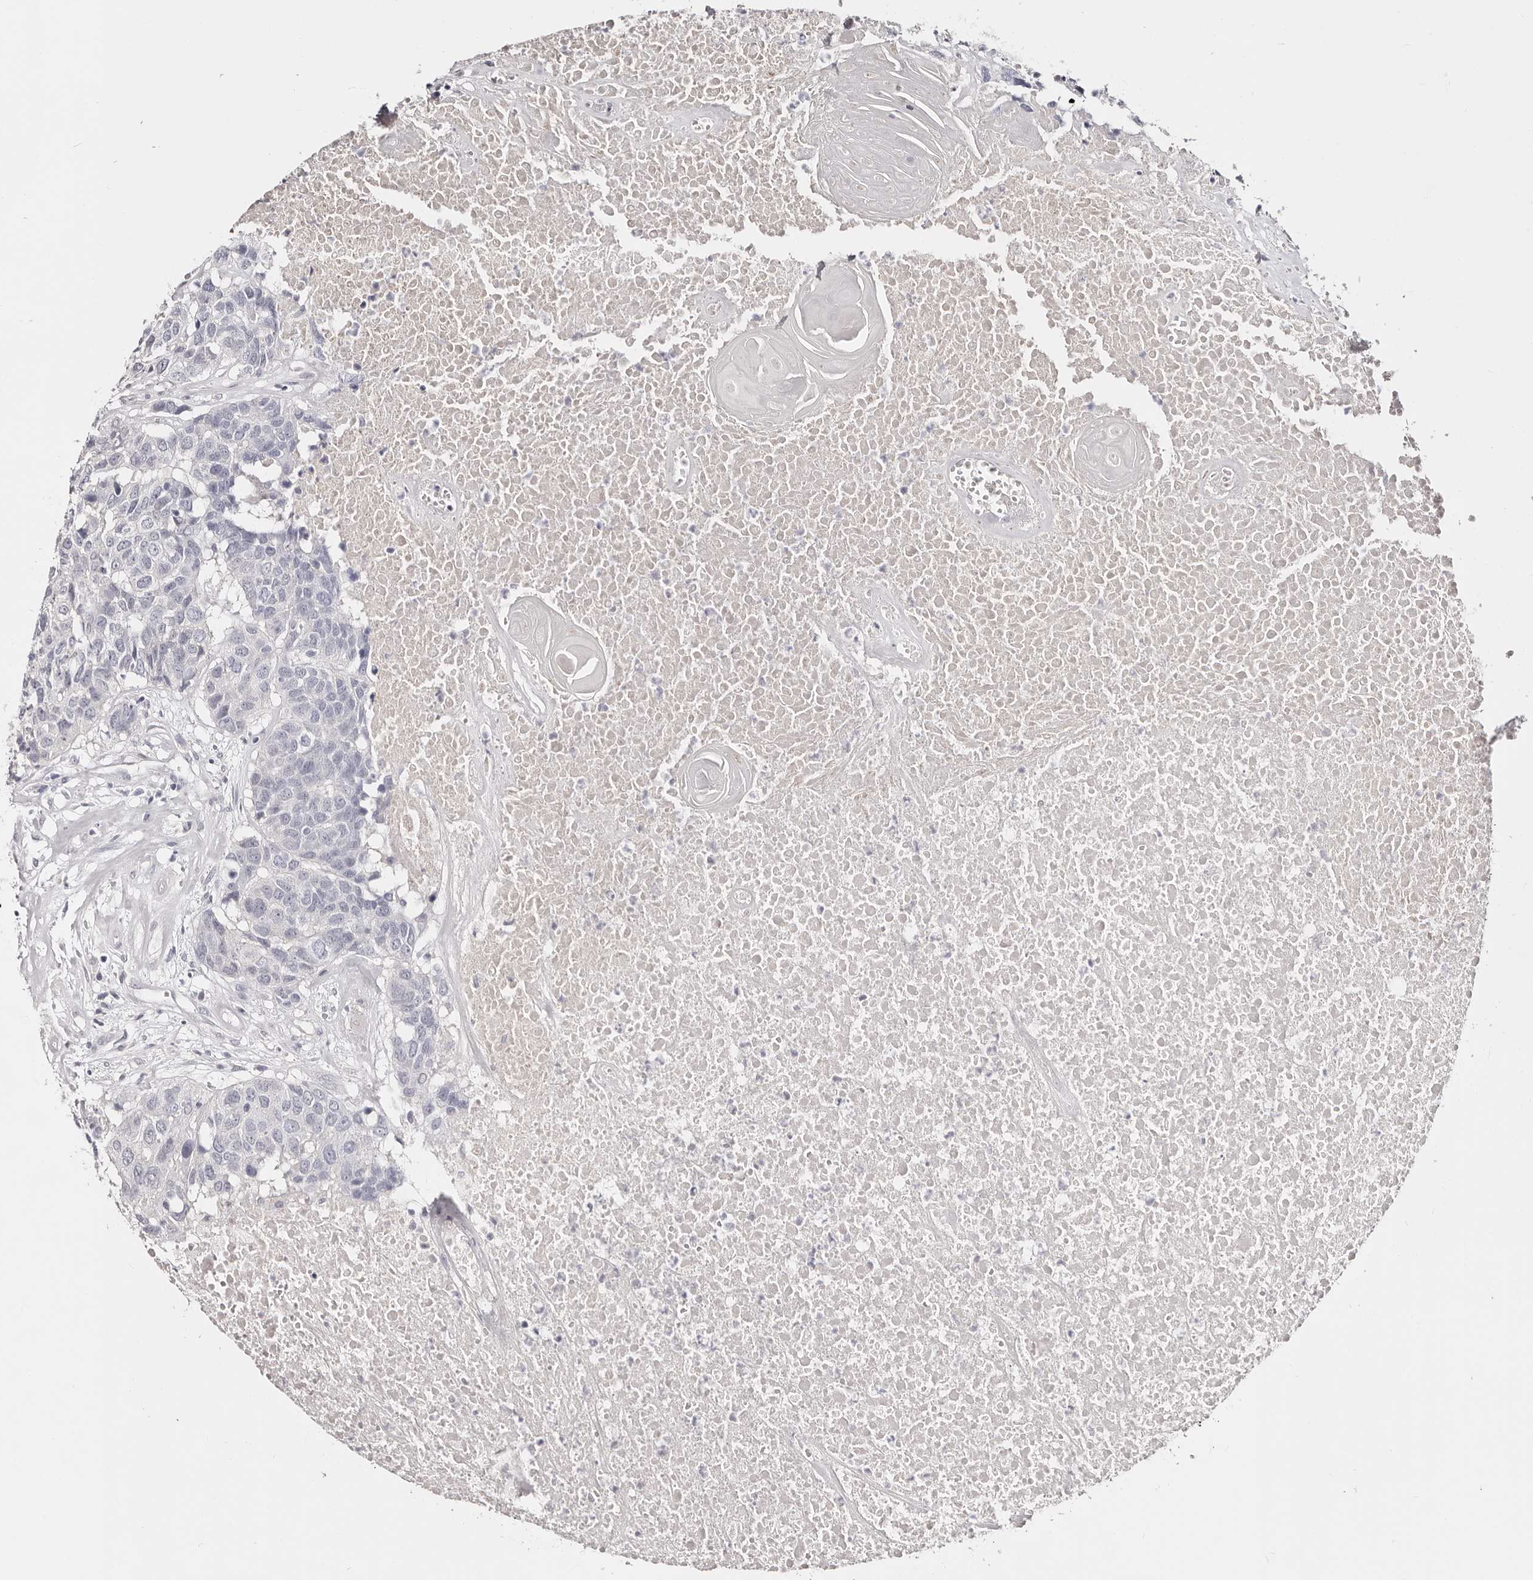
{"staining": {"intensity": "negative", "quantity": "none", "location": "none"}, "tissue": "head and neck cancer", "cell_type": "Tumor cells", "image_type": "cancer", "snomed": [{"axis": "morphology", "description": "Squamous cell carcinoma, NOS"}, {"axis": "topography", "description": "Head-Neck"}], "caption": "Tumor cells show no significant protein expression in head and neck cancer (squamous cell carcinoma). Nuclei are stained in blue.", "gene": "AKNAD1", "patient": {"sex": "male", "age": 66}}